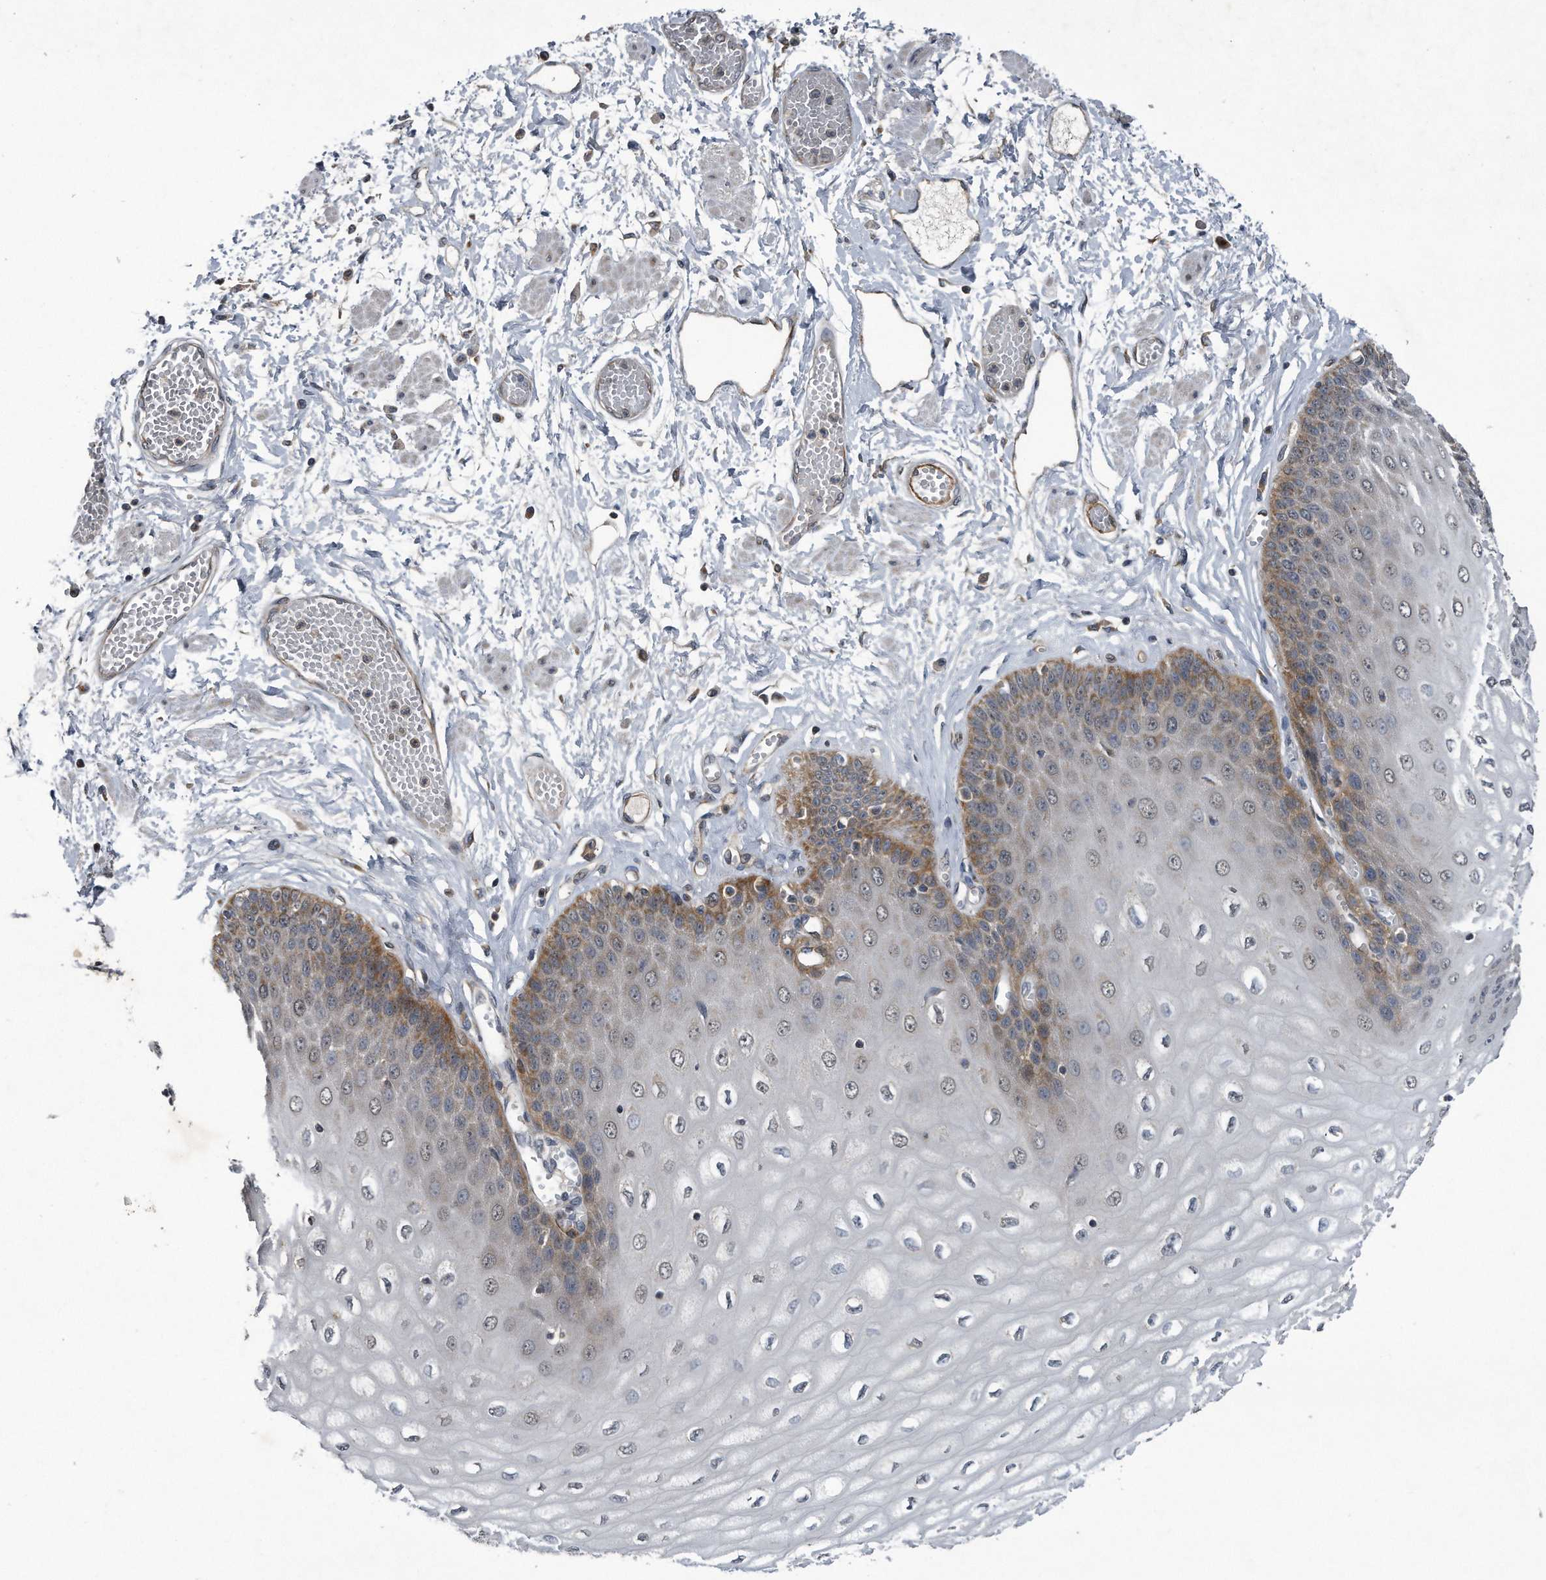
{"staining": {"intensity": "strong", "quantity": "25%-75%", "location": "cytoplasmic/membranous"}, "tissue": "esophagus", "cell_type": "Squamous epithelial cells", "image_type": "normal", "snomed": [{"axis": "morphology", "description": "Normal tissue, NOS"}, {"axis": "topography", "description": "Esophagus"}], "caption": "This is a photomicrograph of immunohistochemistry staining of benign esophagus, which shows strong staining in the cytoplasmic/membranous of squamous epithelial cells.", "gene": "LYRM4", "patient": {"sex": "male", "age": 60}}